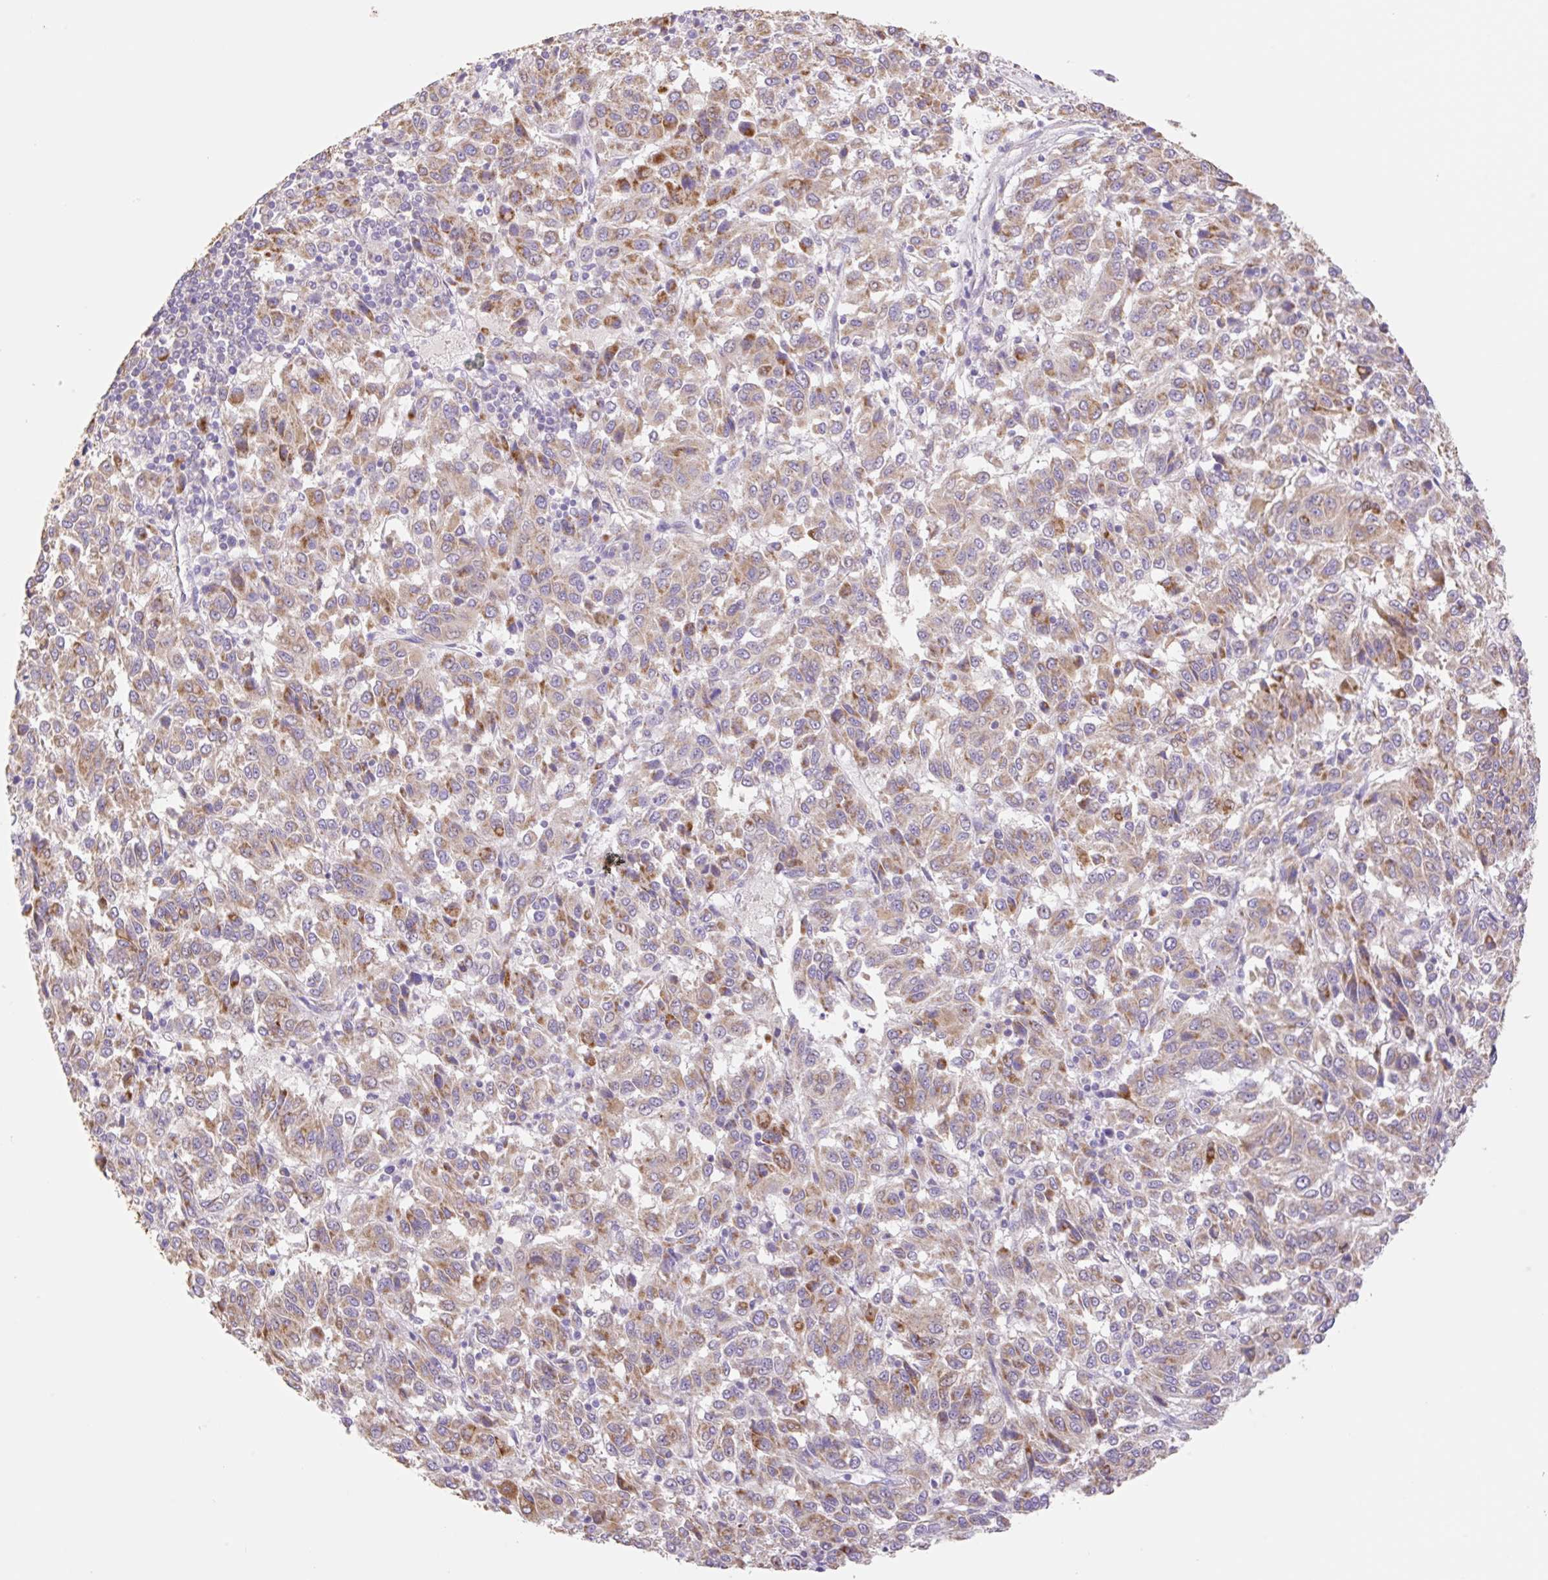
{"staining": {"intensity": "moderate", "quantity": ">75%", "location": "cytoplasmic/membranous"}, "tissue": "melanoma", "cell_type": "Tumor cells", "image_type": "cancer", "snomed": [{"axis": "morphology", "description": "Malignant melanoma, Metastatic site"}, {"axis": "topography", "description": "Lung"}], "caption": "Immunohistochemistry (DAB (3,3'-diaminobenzidine)) staining of human malignant melanoma (metastatic site) displays moderate cytoplasmic/membranous protein staining in about >75% of tumor cells.", "gene": "COPZ2", "patient": {"sex": "male", "age": 64}}